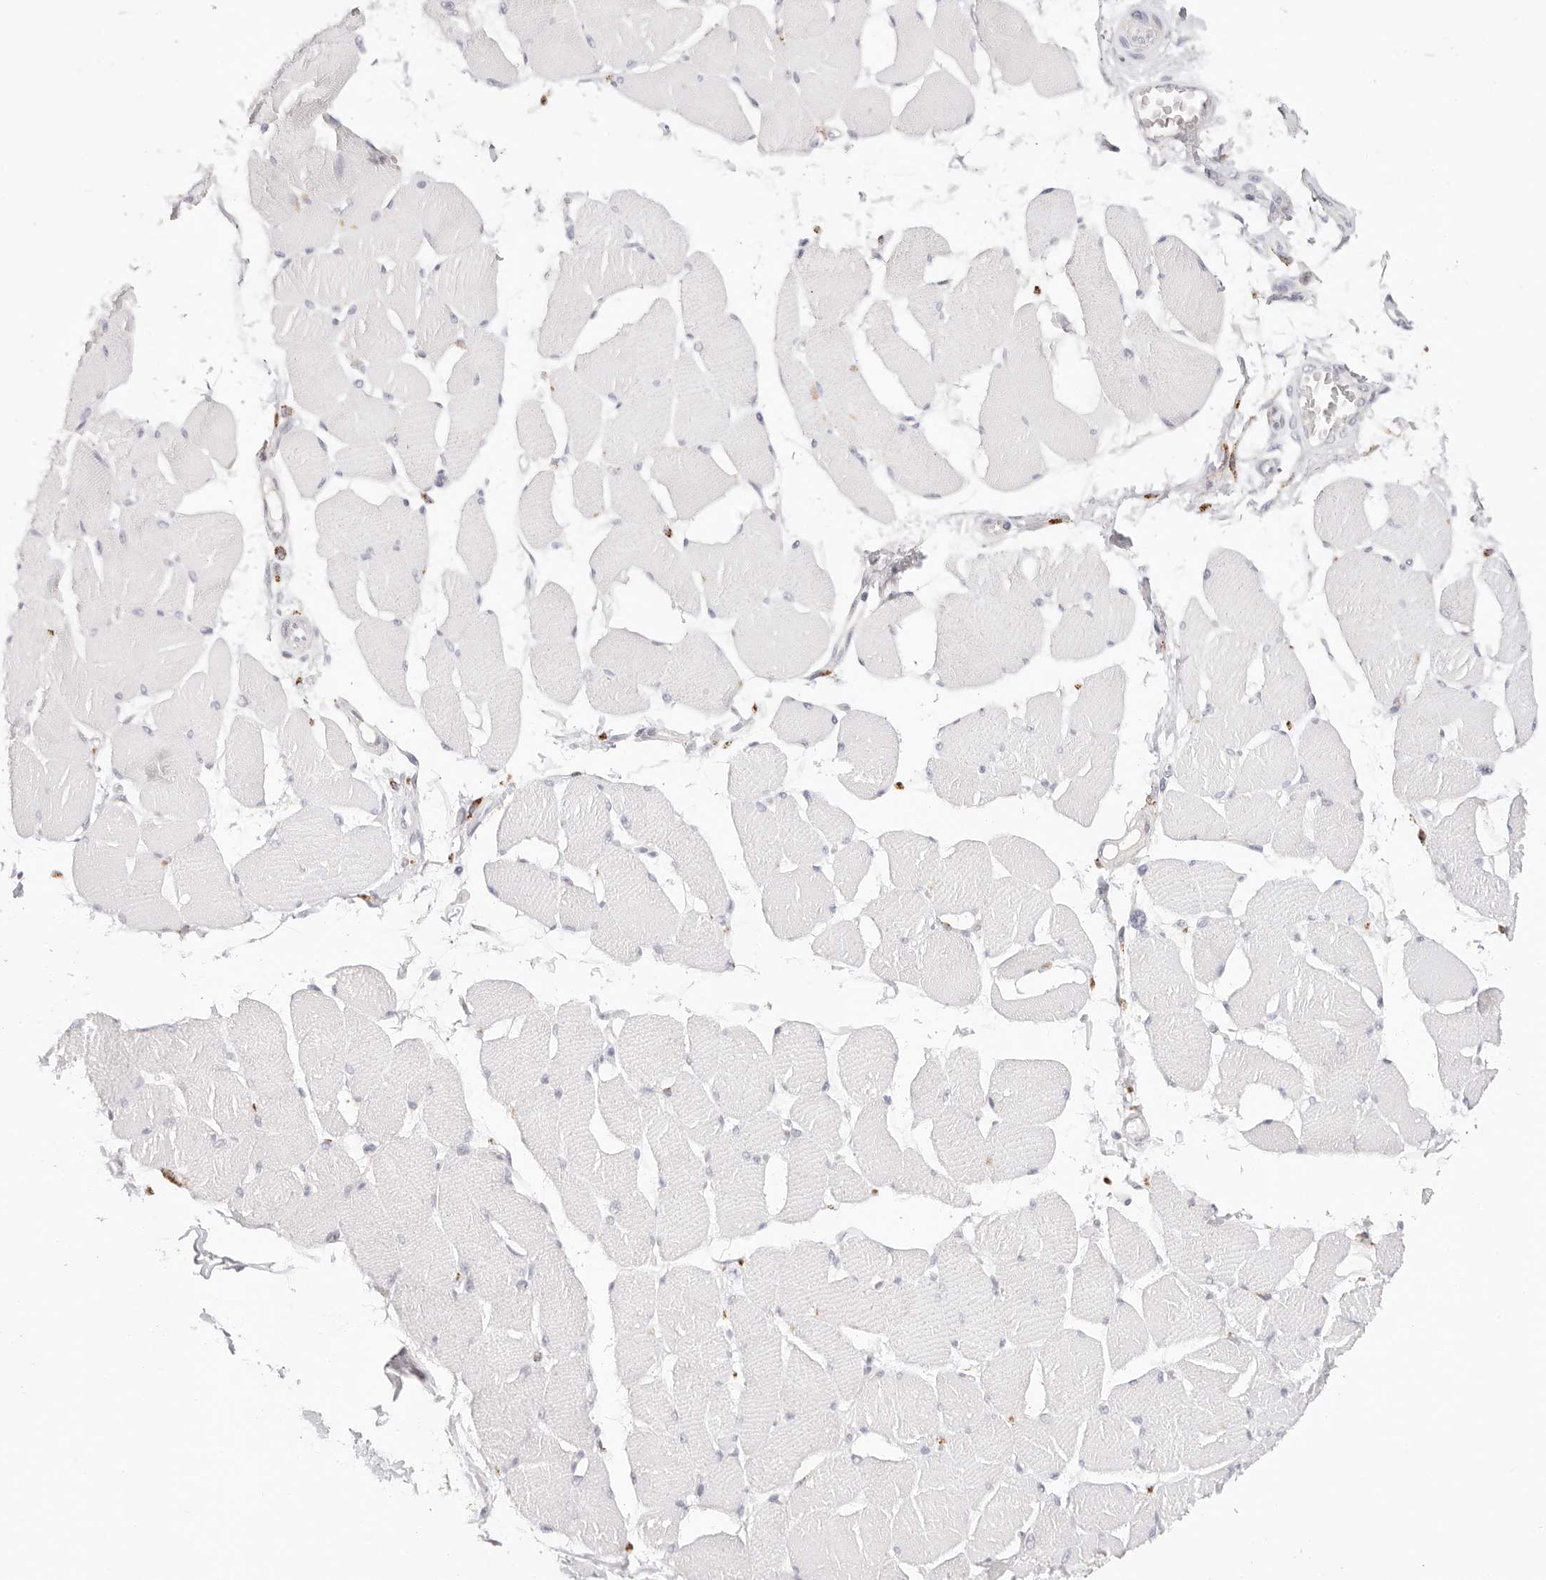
{"staining": {"intensity": "negative", "quantity": "none", "location": "none"}, "tissue": "skeletal muscle", "cell_type": "Myocytes", "image_type": "normal", "snomed": [{"axis": "morphology", "description": "Normal tissue, NOS"}, {"axis": "topography", "description": "Skin"}, {"axis": "topography", "description": "Skeletal muscle"}], "caption": "Immunohistochemical staining of normal skeletal muscle exhibits no significant expression in myocytes.", "gene": "STKLD1", "patient": {"sex": "male", "age": 83}}